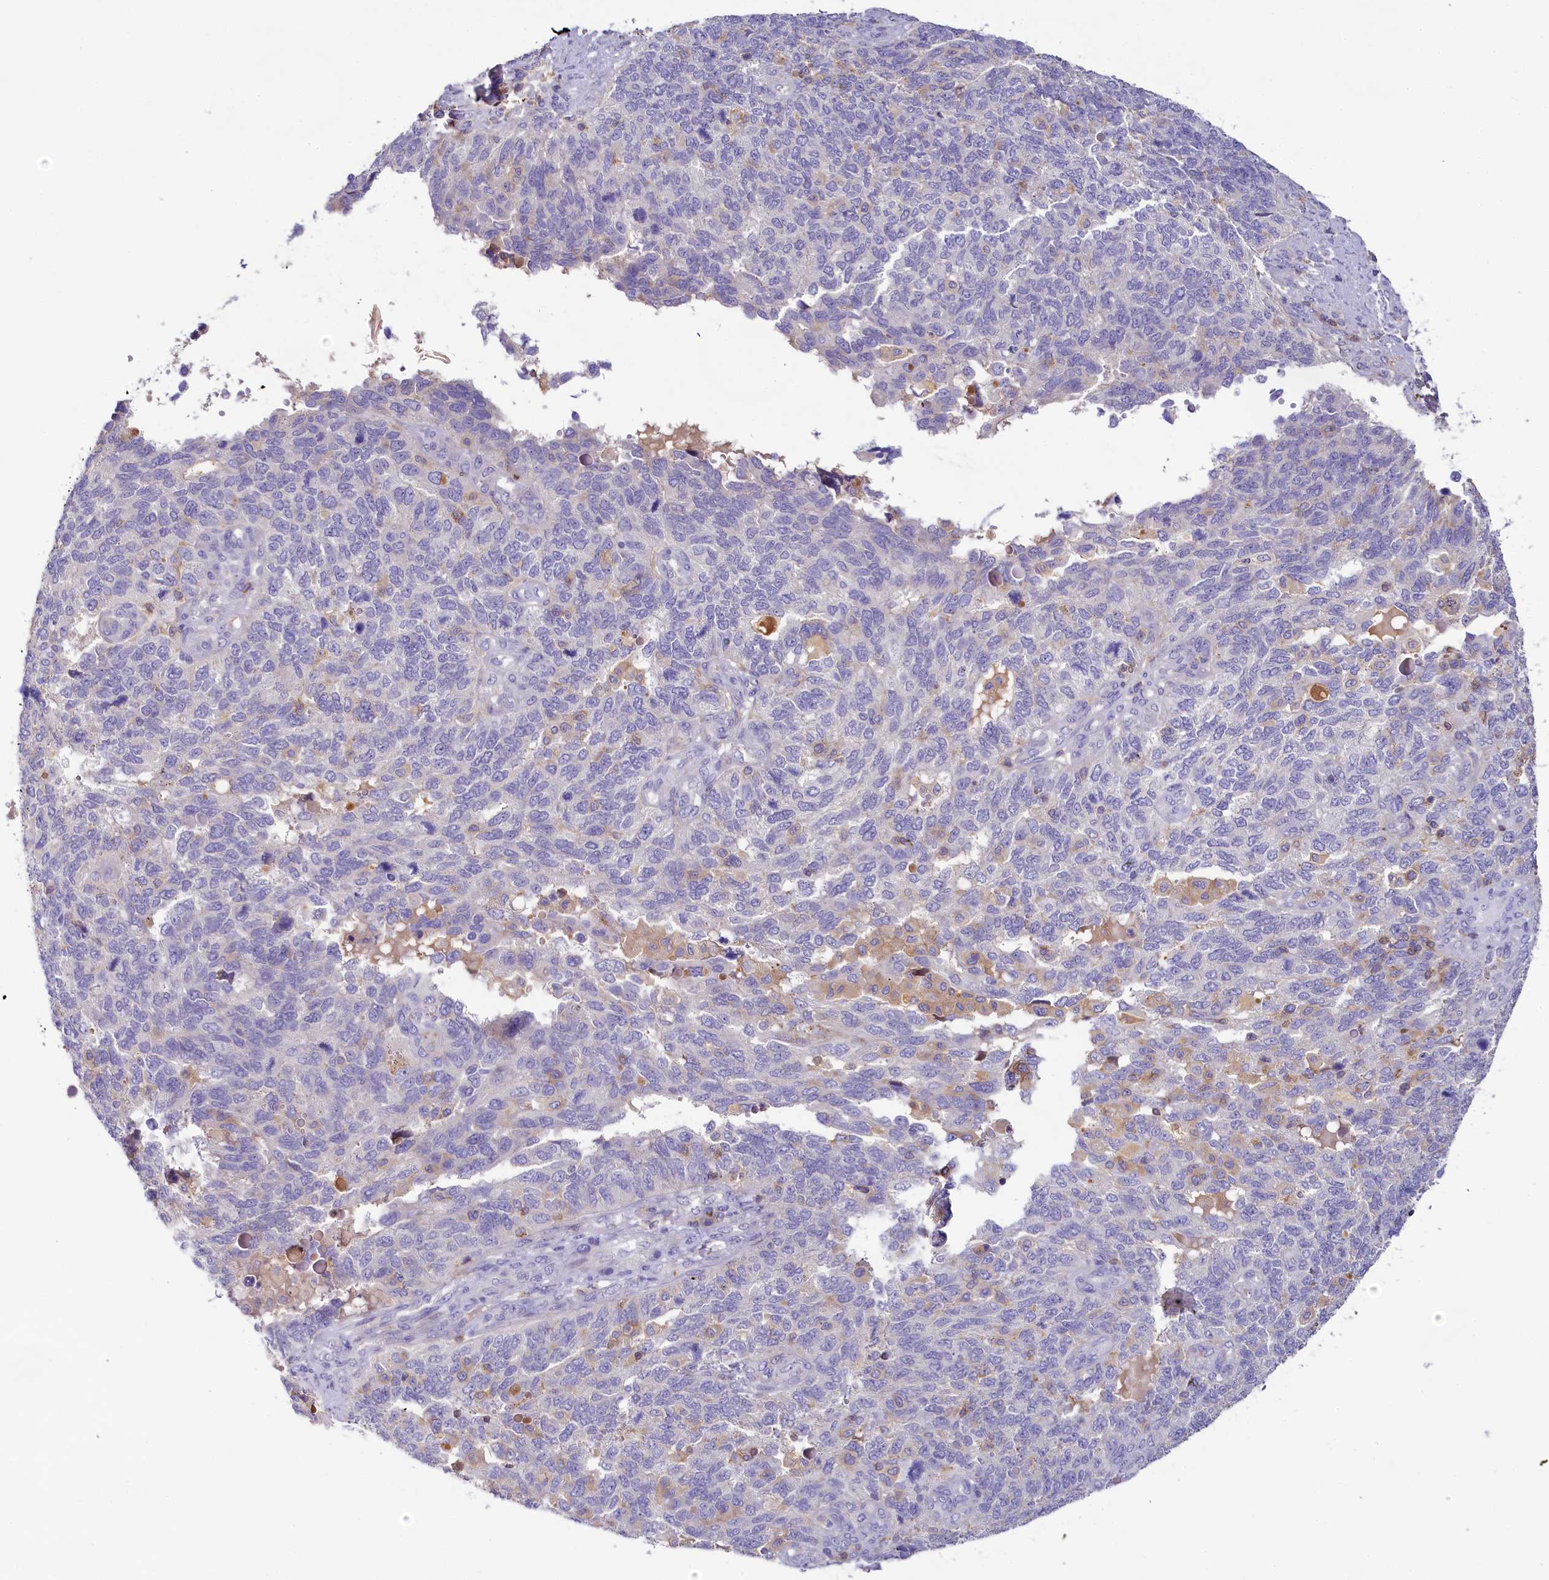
{"staining": {"intensity": "negative", "quantity": "none", "location": "none"}, "tissue": "endometrial cancer", "cell_type": "Tumor cells", "image_type": "cancer", "snomed": [{"axis": "morphology", "description": "Adenocarcinoma, NOS"}, {"axis": "topography", "description": "Endometrium"}], "caption": "Protein analysis of adenocarcinoma (endometrial) reveals no significant positivity in tumor cells.", "gene": "FGFR2", "patient": {"sex": "female", "age": 66}}